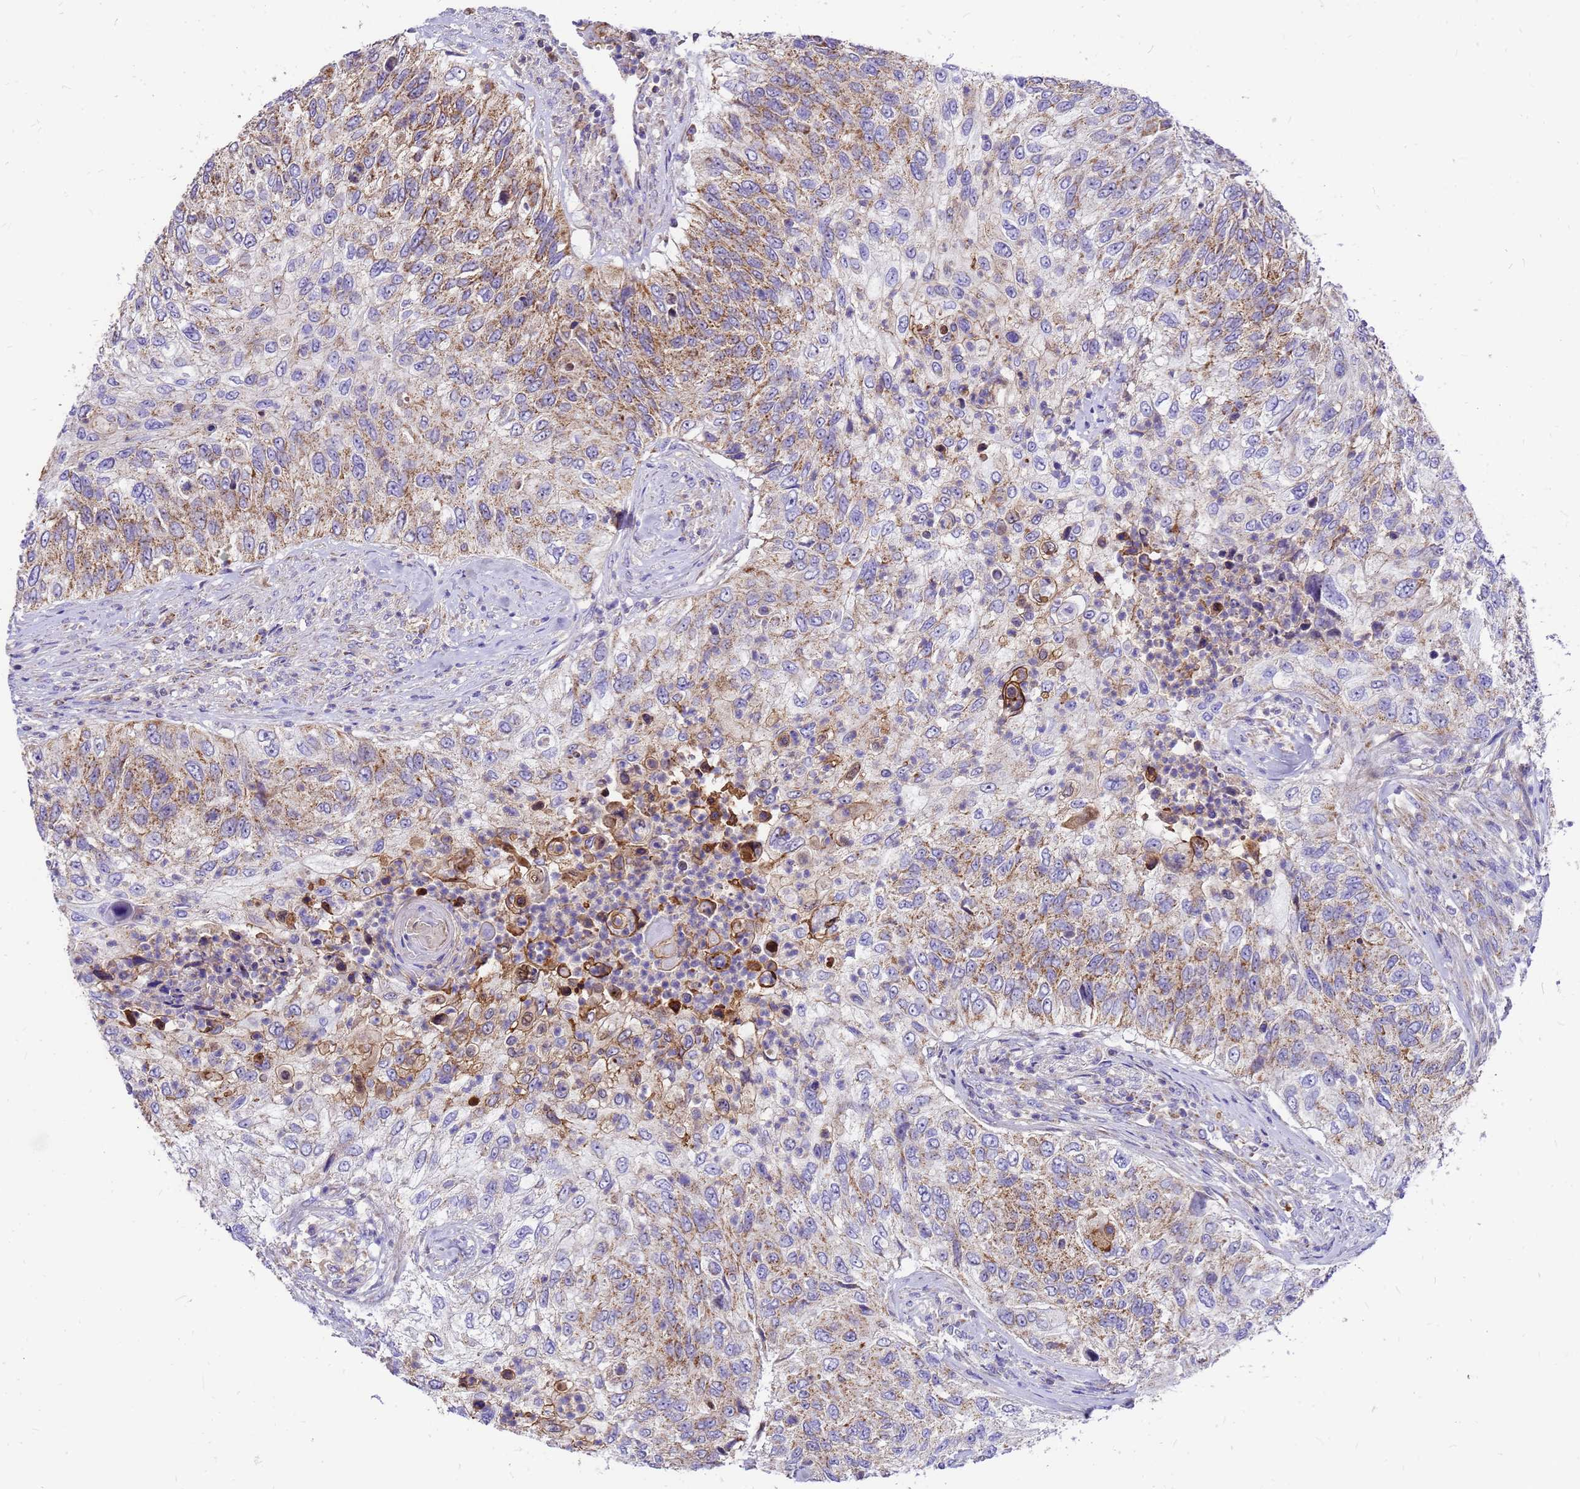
{"staining": {"intensity": "moderate", "quantity": ">75%", "location": "cytoplasmic/membranous"}, "tissue": "urothelial cancer", "cell_type": "Tumor cells", "image_type": "cancer", "snomed": [{"axis": "morphology", "description": "Urothelial carcinoma, High grade"}, {"axis": "topography", "description": "Urinary bladder"}], "caption": "The photomicrograph demonstrates immunohistochemical staining of urothelial carcinoma (high-grade). There is moderate cytoplasmic/membranous positivity is appreciated in about >75% of tumor cells. (DAB IHC with brightfield microscopy, high magnification).", "gene": "MRPS26", "patient": {"sex": "female", "age": 60}}